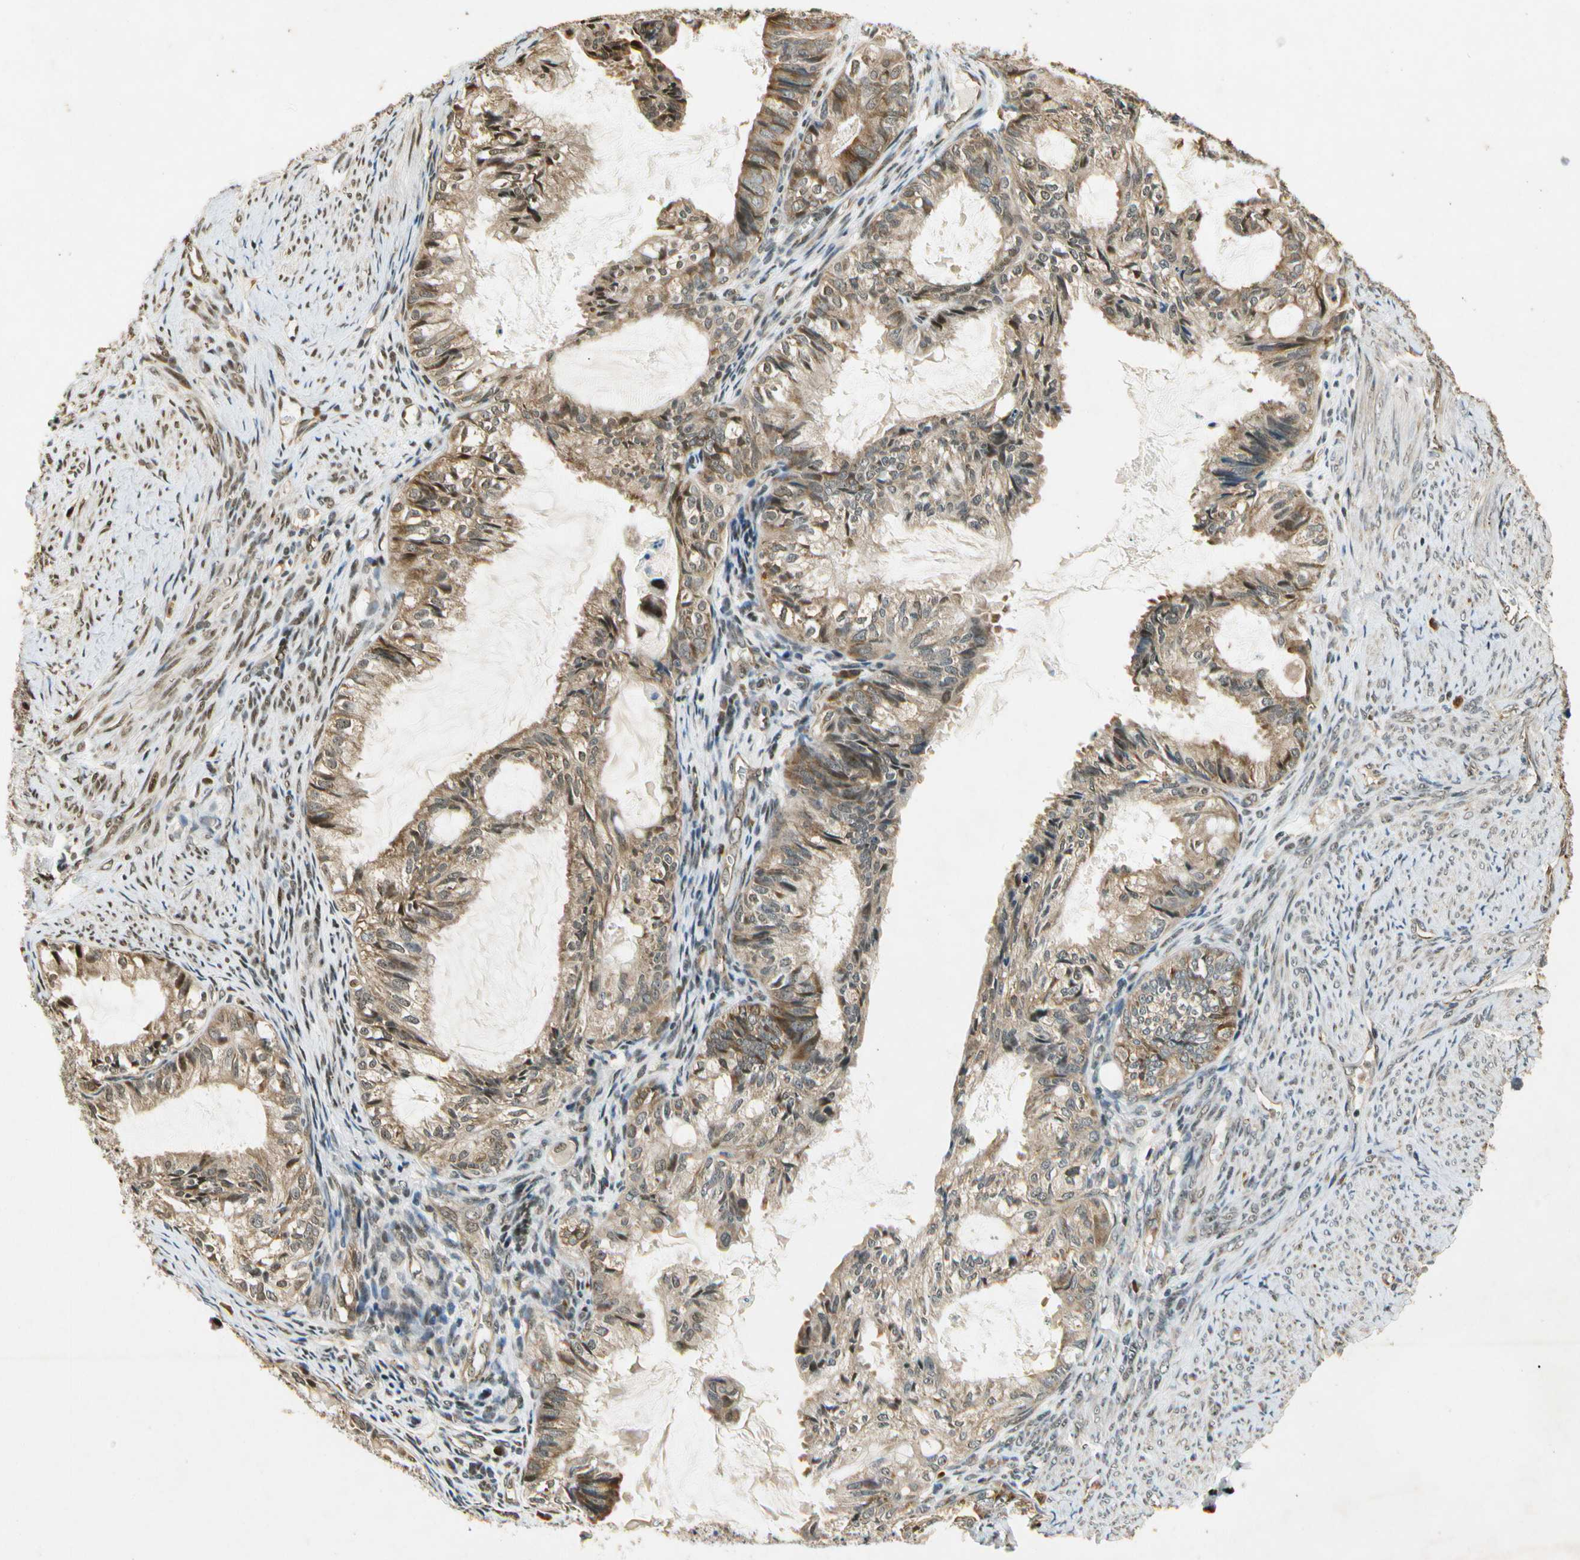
{"staining": {"intensity": "moderate", "quantity": ">75%", "location": "cytoplasmic/membranous"}, "tissue": "cervical cancer", "cell_type": "Tumor cells", "image_type": "cancer", "snomed": [{"axis": "morphology", "description": "Normal tissue, NOS"}, {"axis": "morphology", "description": "Adenocarcinoma, NOS"}, {"axis": "topography", "description": "Cervix"}, {"axis": "topography", "description": "Endometrium"}], "caption": "A high-resolution photomicrograph shows IHC staining of cervical adenocarcinoma, which demonstrates moderate cytoplasmic/membranous expression in approximately >75% of tumor cells.", "gene": "EIF1AX", "patient": {"sex": "female", "age": 86}}